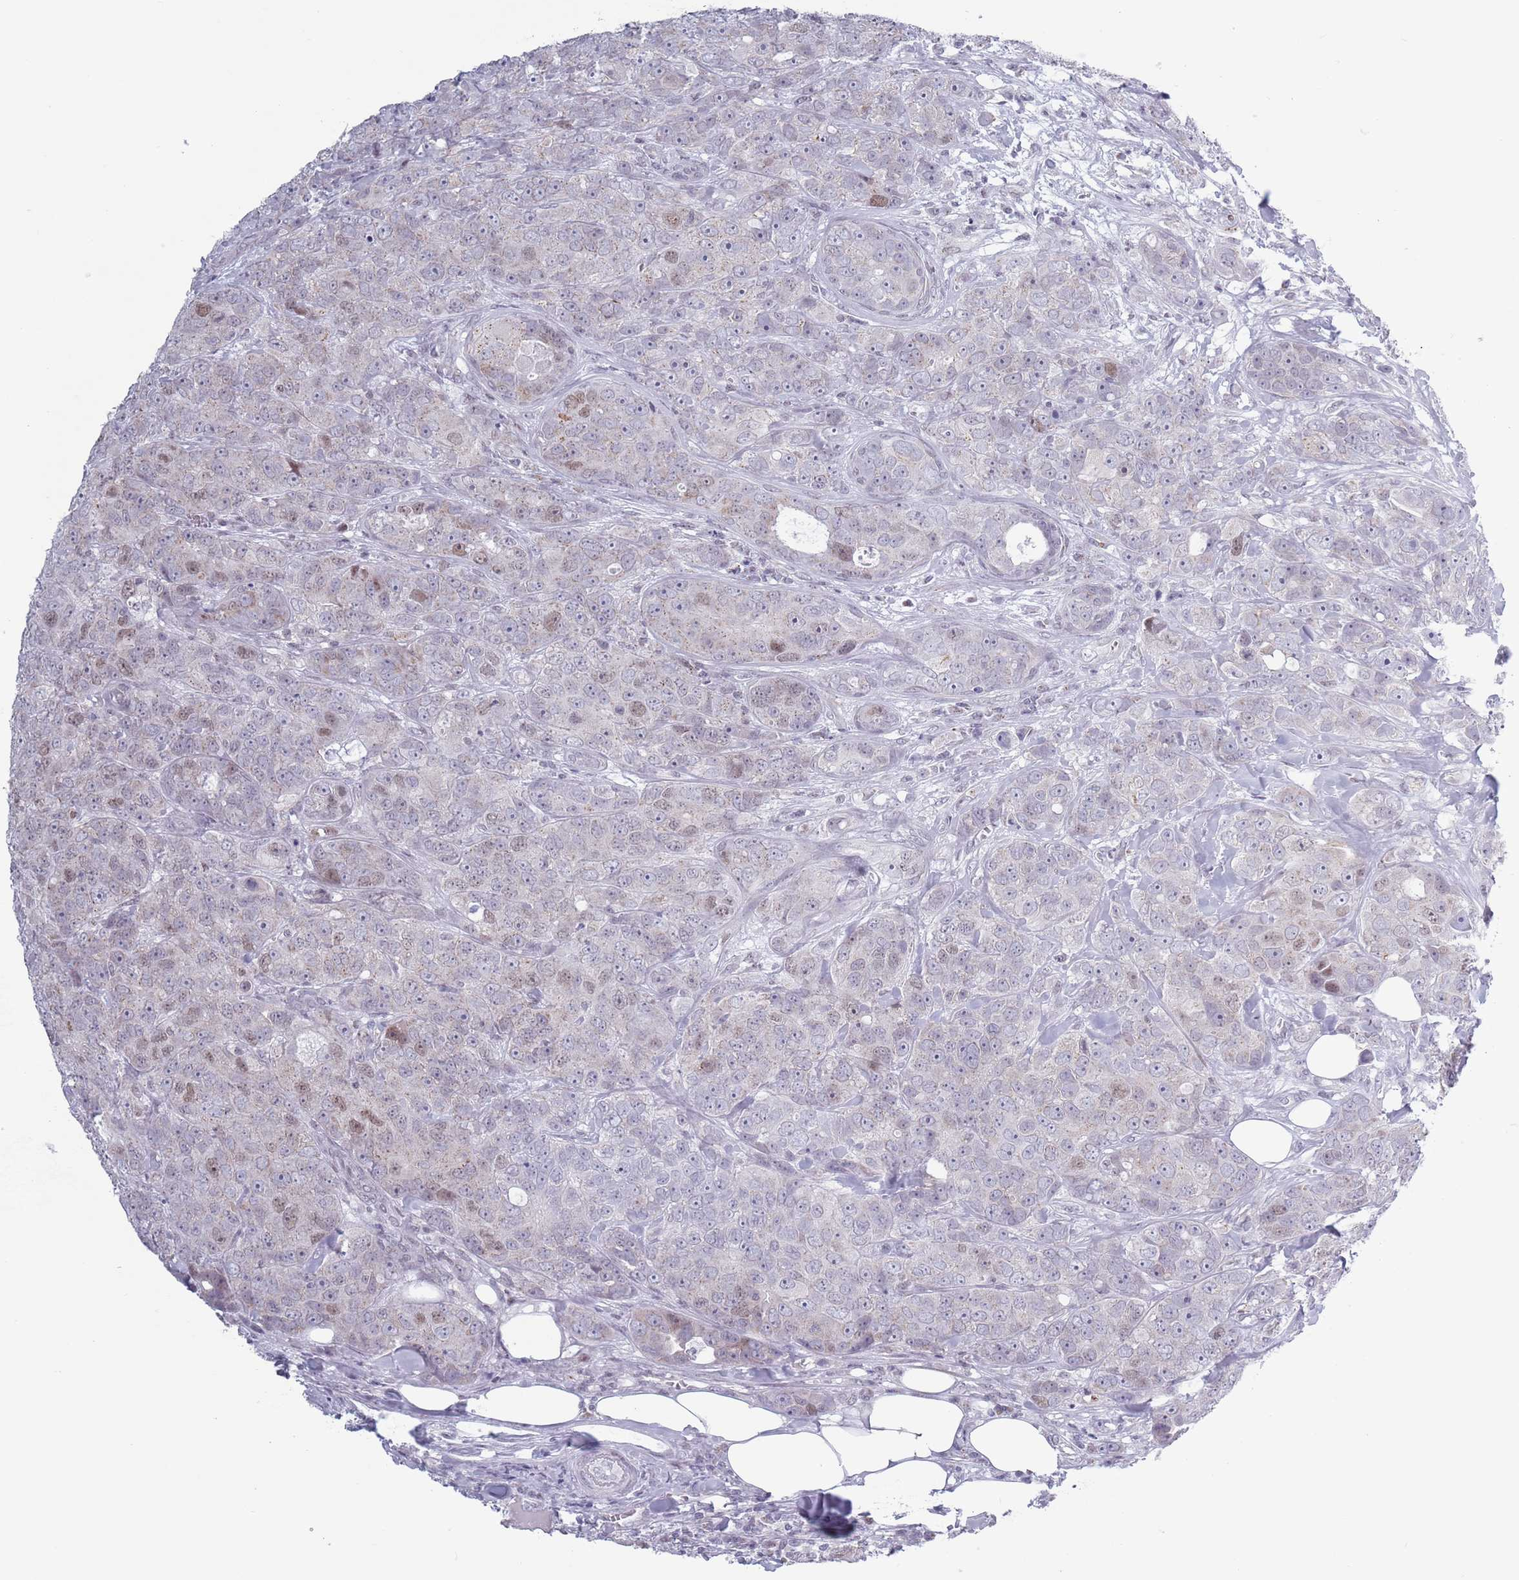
{"staining": {"intensity": "weak", "quantity": "<25%", "location": "cytoplasmic/membranous,nuclear"}, "tissue": "breast cancer", "cell_type": "Tumor cells", "image_type": "cancer", "snomed": [{"axis": "morphology", "description": "Duct carcinoma"}, {"axis": "topography", "description": "Breast"}], "caption": "DAB (3,3'-diaminobenzidine) immunohistochemical staining of breast cancer (infiltrating ductal carcinoma) displays no significant positivity in tumor cells. (Immunohistochemistry, brightfield microscopy, high magnification).", "gene": "ZKSCAN2", "patient": {"sex": "female", "age": 43}}